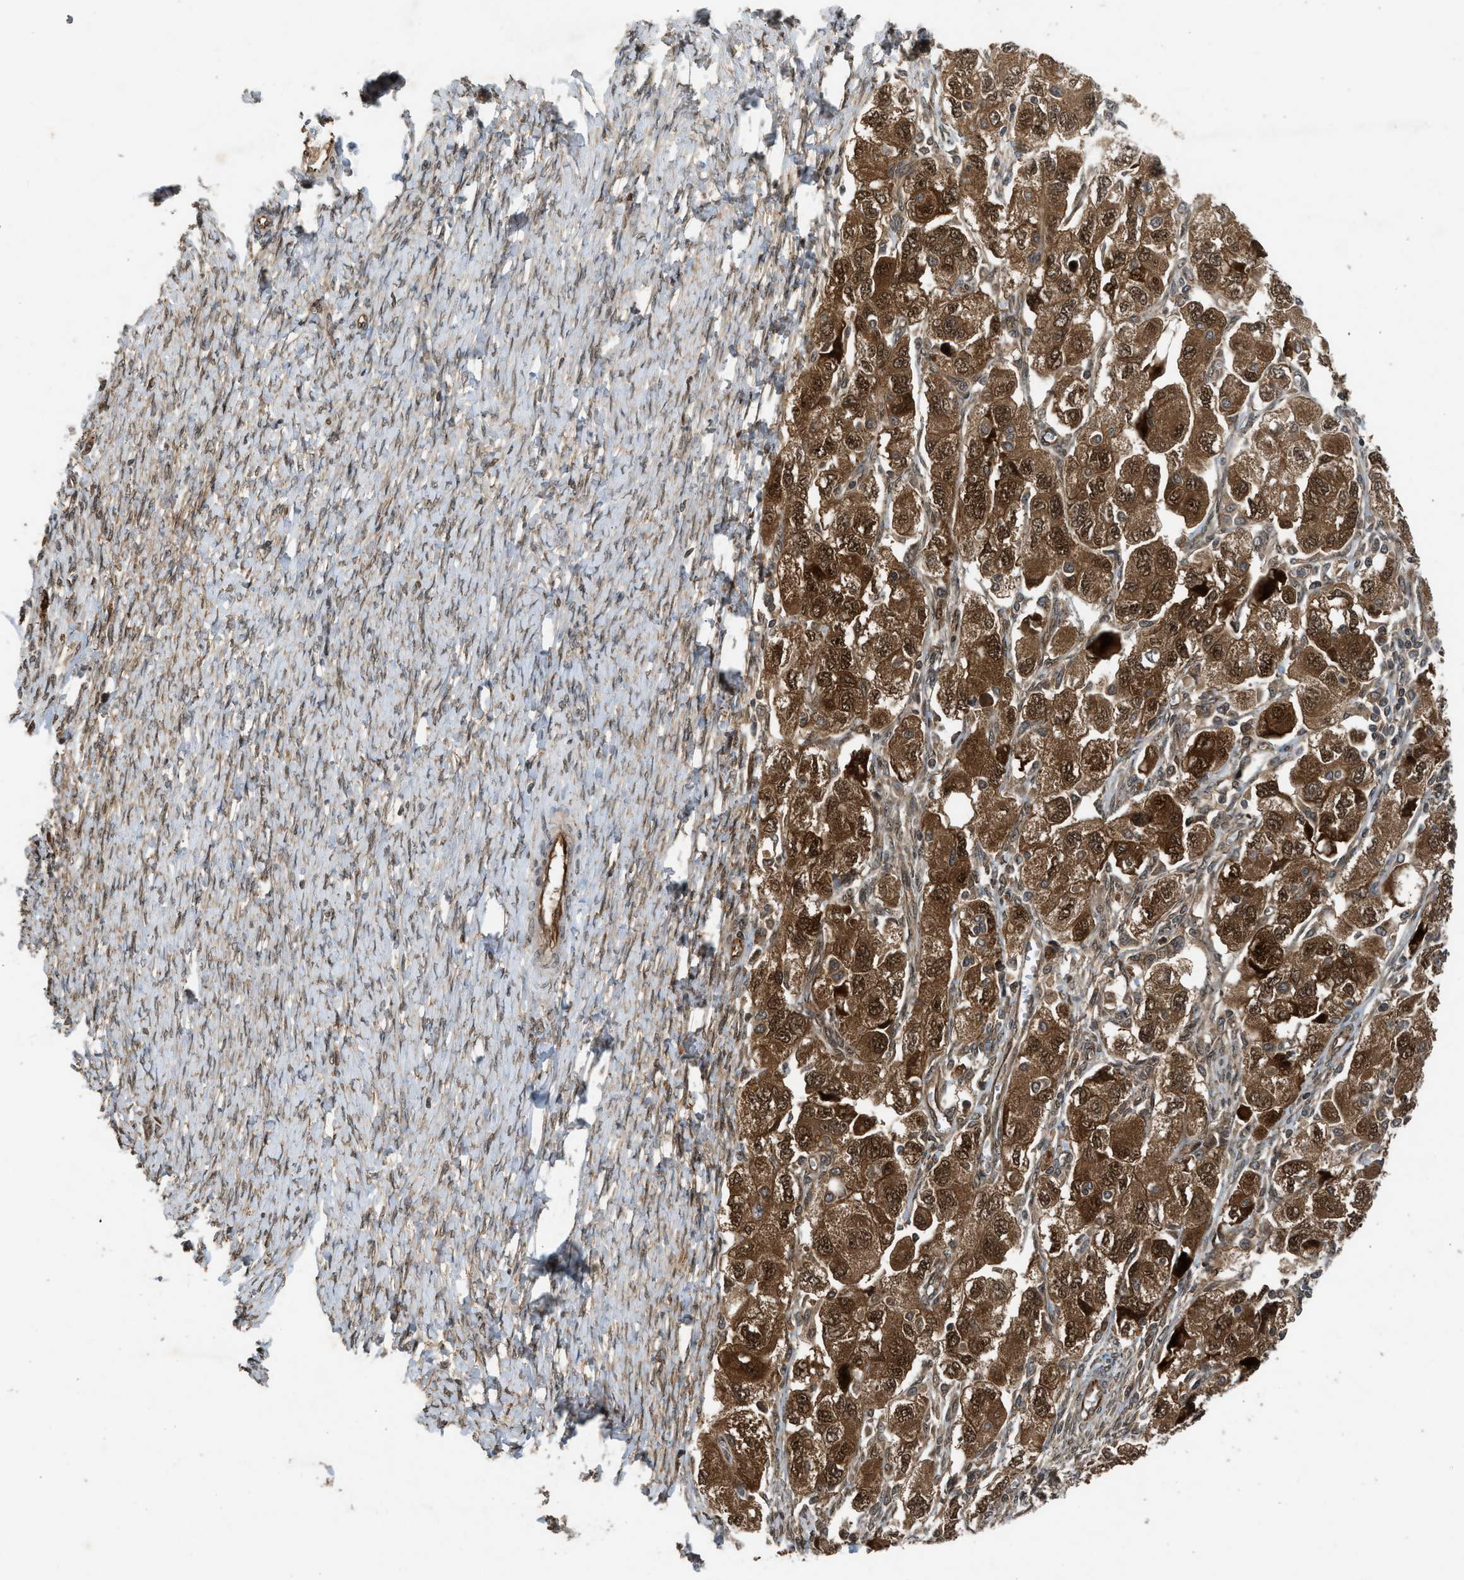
{"staining": {"intensity": "strong", "quantity": ">75%", "location": "cytoplasmic/membranous,nuclear"}, "tissue": "ovarian cancer", "cell_type": "Tumor cells", "image_type": "cancer", "snomed": [{"axis": "morphology", "description": "Carcinoma, NOS"}, {"axis": "morphology", "description": "Cystadenocarcinoma, serous, NOS"}, {"axis": "topography", "description": "Ovary"}], "caption": "Immunohistochemistry (IHC) photomicrograph of human ovarian cancer (carcinoma) stained for a protein (brown), which shows high levels of strong cytoplasmic/membranous and nuclear staining in about >75% of tumor cells.", "gene": "TXNL1", "patient": {"sex": "female", "age": 69}}